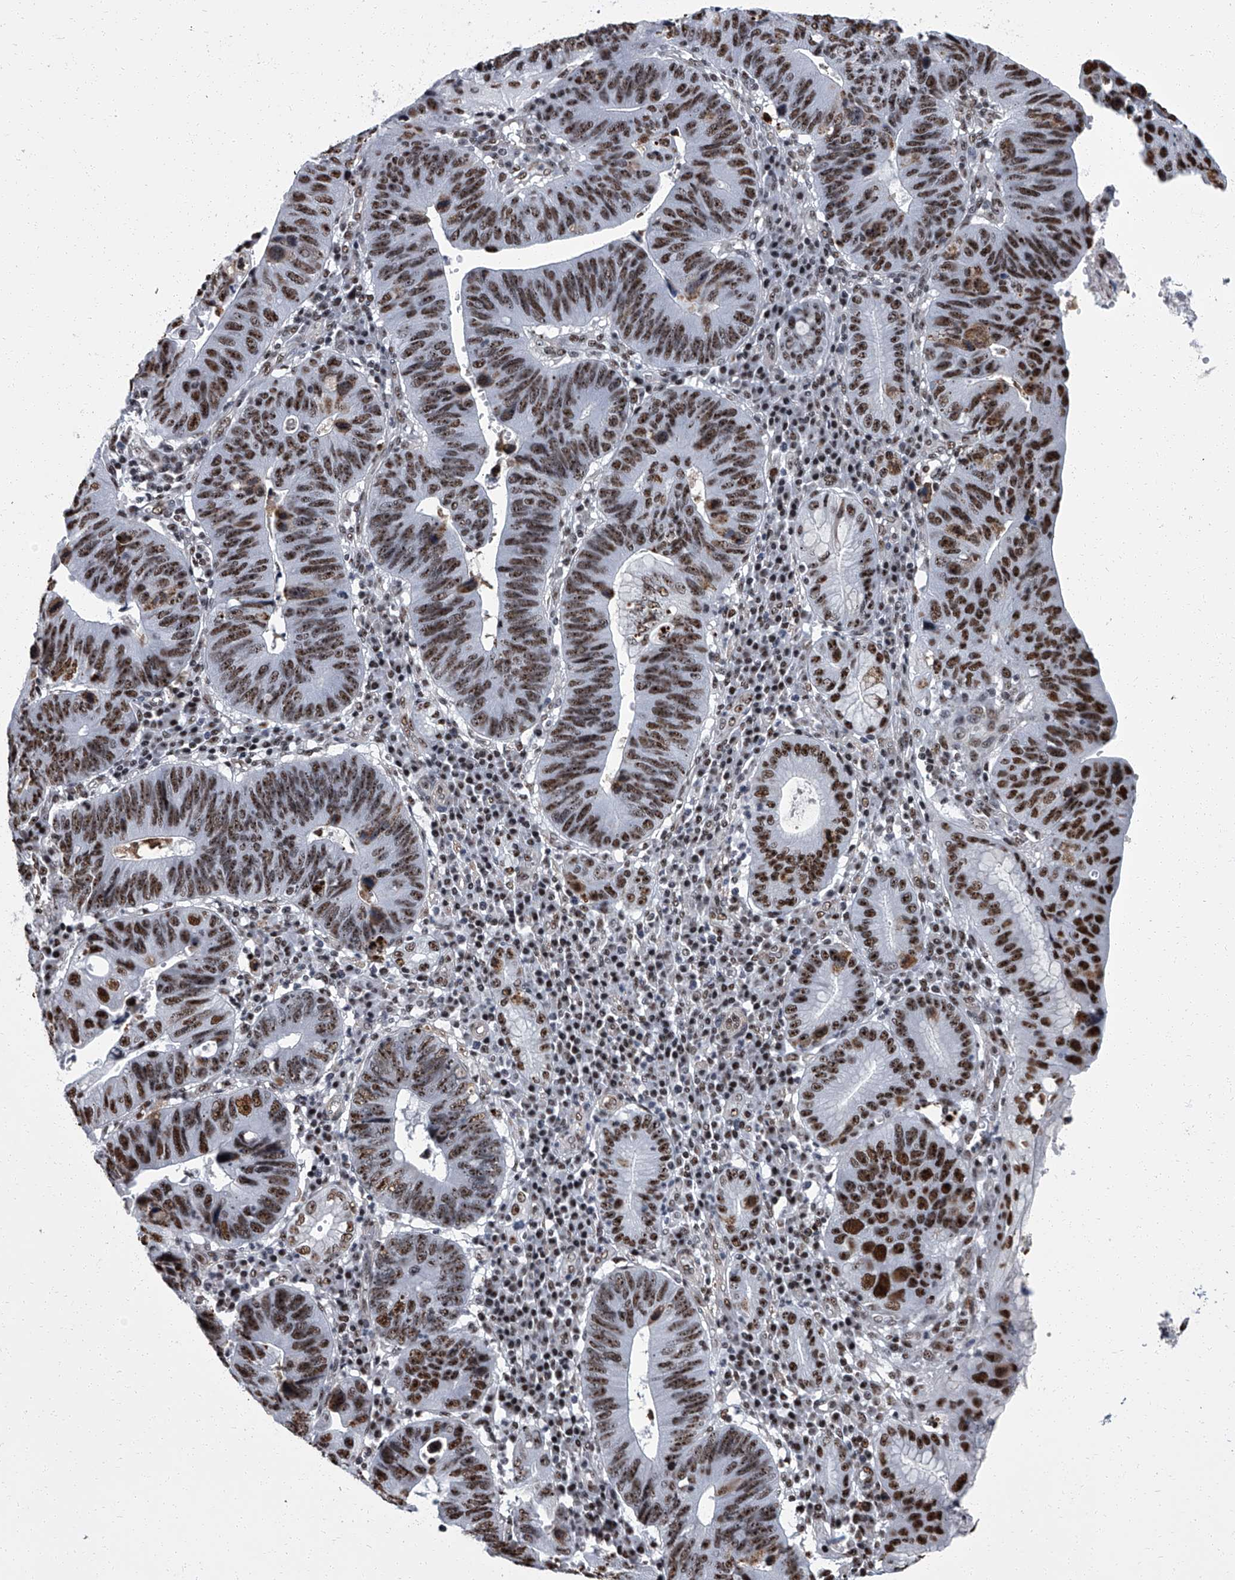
{"staining": {"intensity": "strong", "quantity": "25%-75%", "location": "nuclear"}, "tissue": "stomach cancer", "cell_type": "Tumor cells", "image_type": "cancer", "snomed": [{"axis": "morphology", "description": "Adenocarcinoma, NOS"}, {"axis": "topography", "description": "Stomach"}], "caption": "Human stomach adenocarcinoma stained for a protein (brown) shows strong nuclear positive expression in about 25%-75% of tumor cells.", "gene": "ZNF518B", "patient": {"sex": "male", "age": 59}}